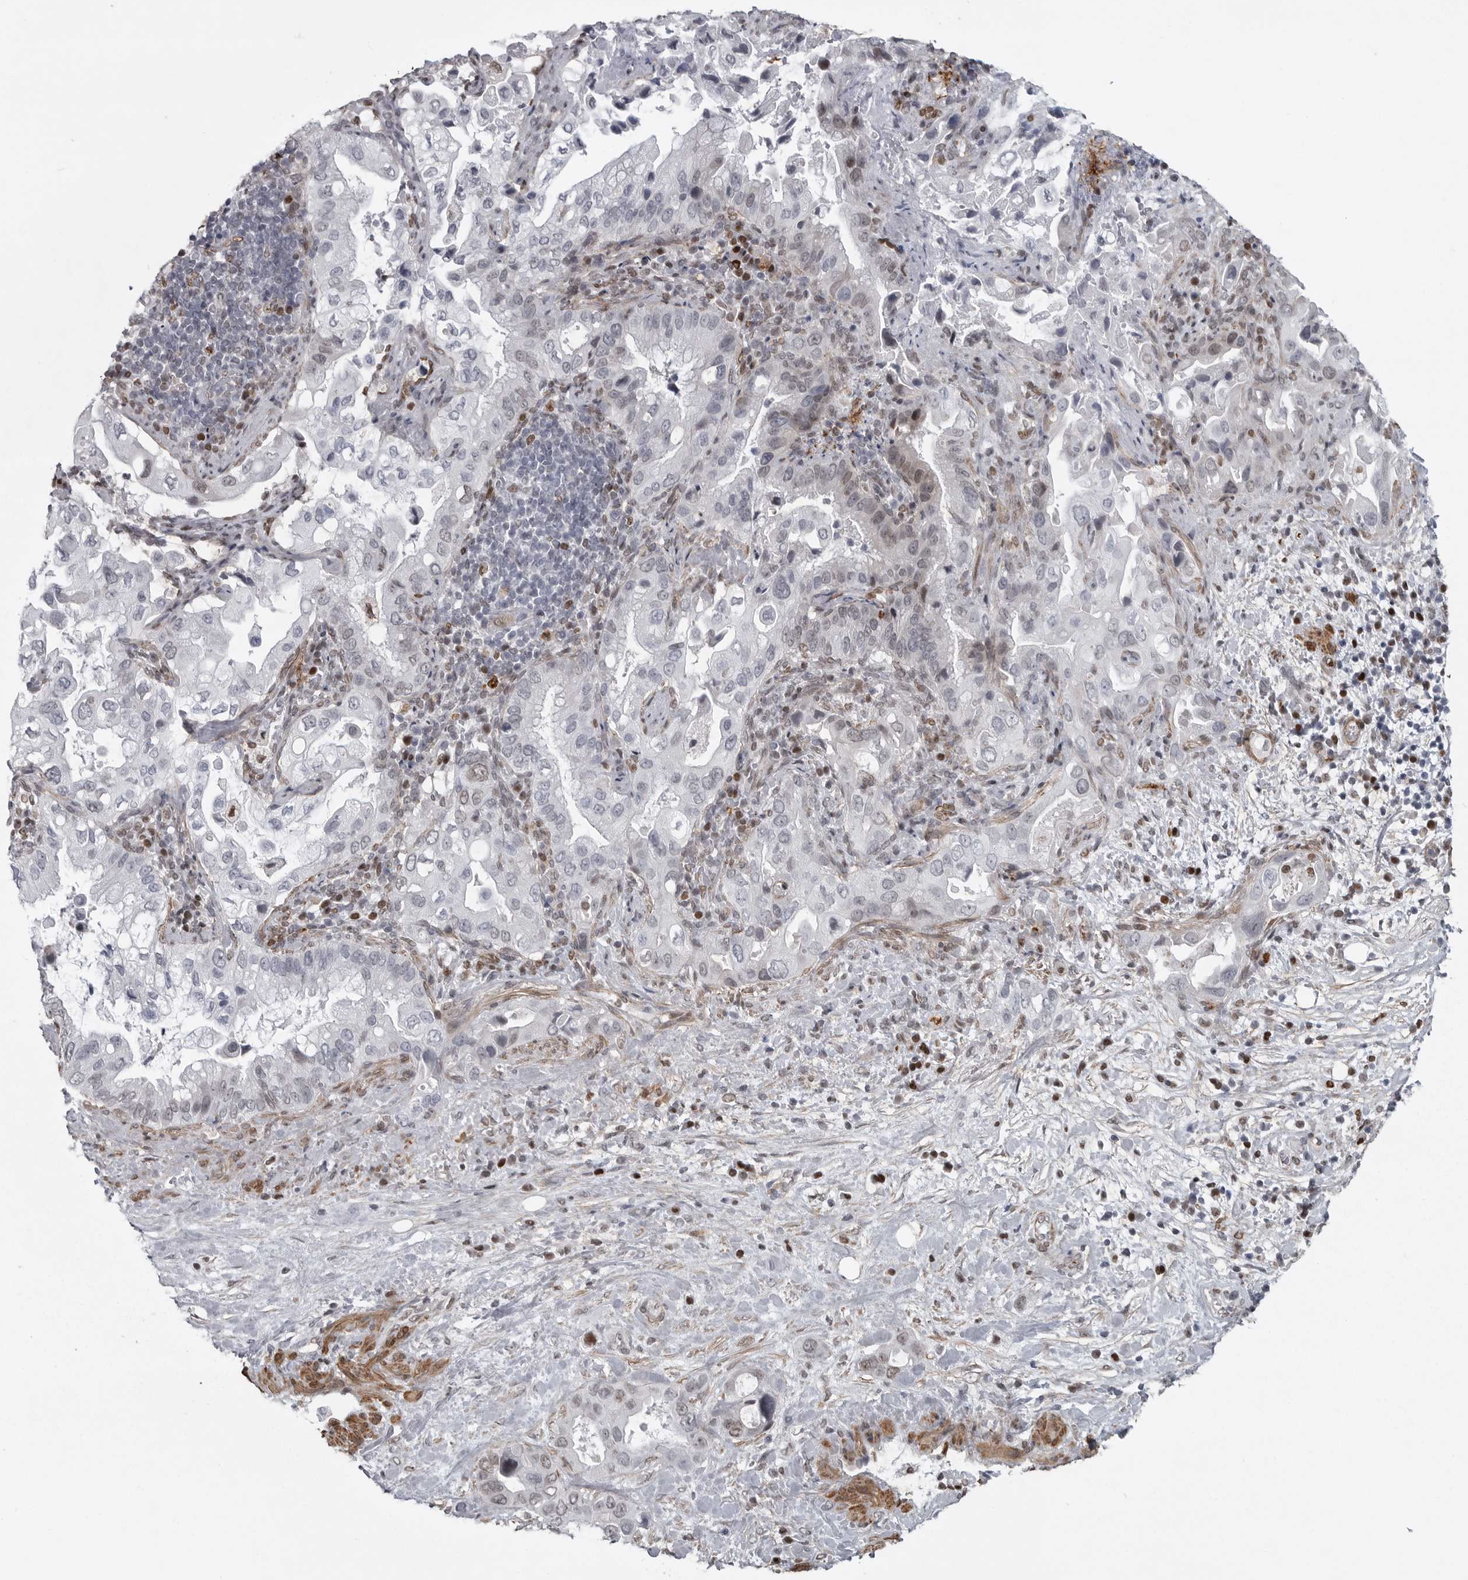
{"staining": {"intensity": "weak", "quantity": "<25%", "location": "nuclear"}, "tissue": "pancreatic cancer", "cell_type": "Tumor cells", "image_type": "cancer", "snomed": [{"axis": "morphology", "description": "Inflammation, NOS"}, {"axis": "morphology", "description": "Adenocarcinoma, NOS"}, {"axis": "topography", "description": "Pancreas"}], "caption": "Tumor cells are negative for brown protein staining in pancreatic cancer (adenocarcinoma).", "gene": "HMGN3", "patient": {"sex": "female", "age": 56}}